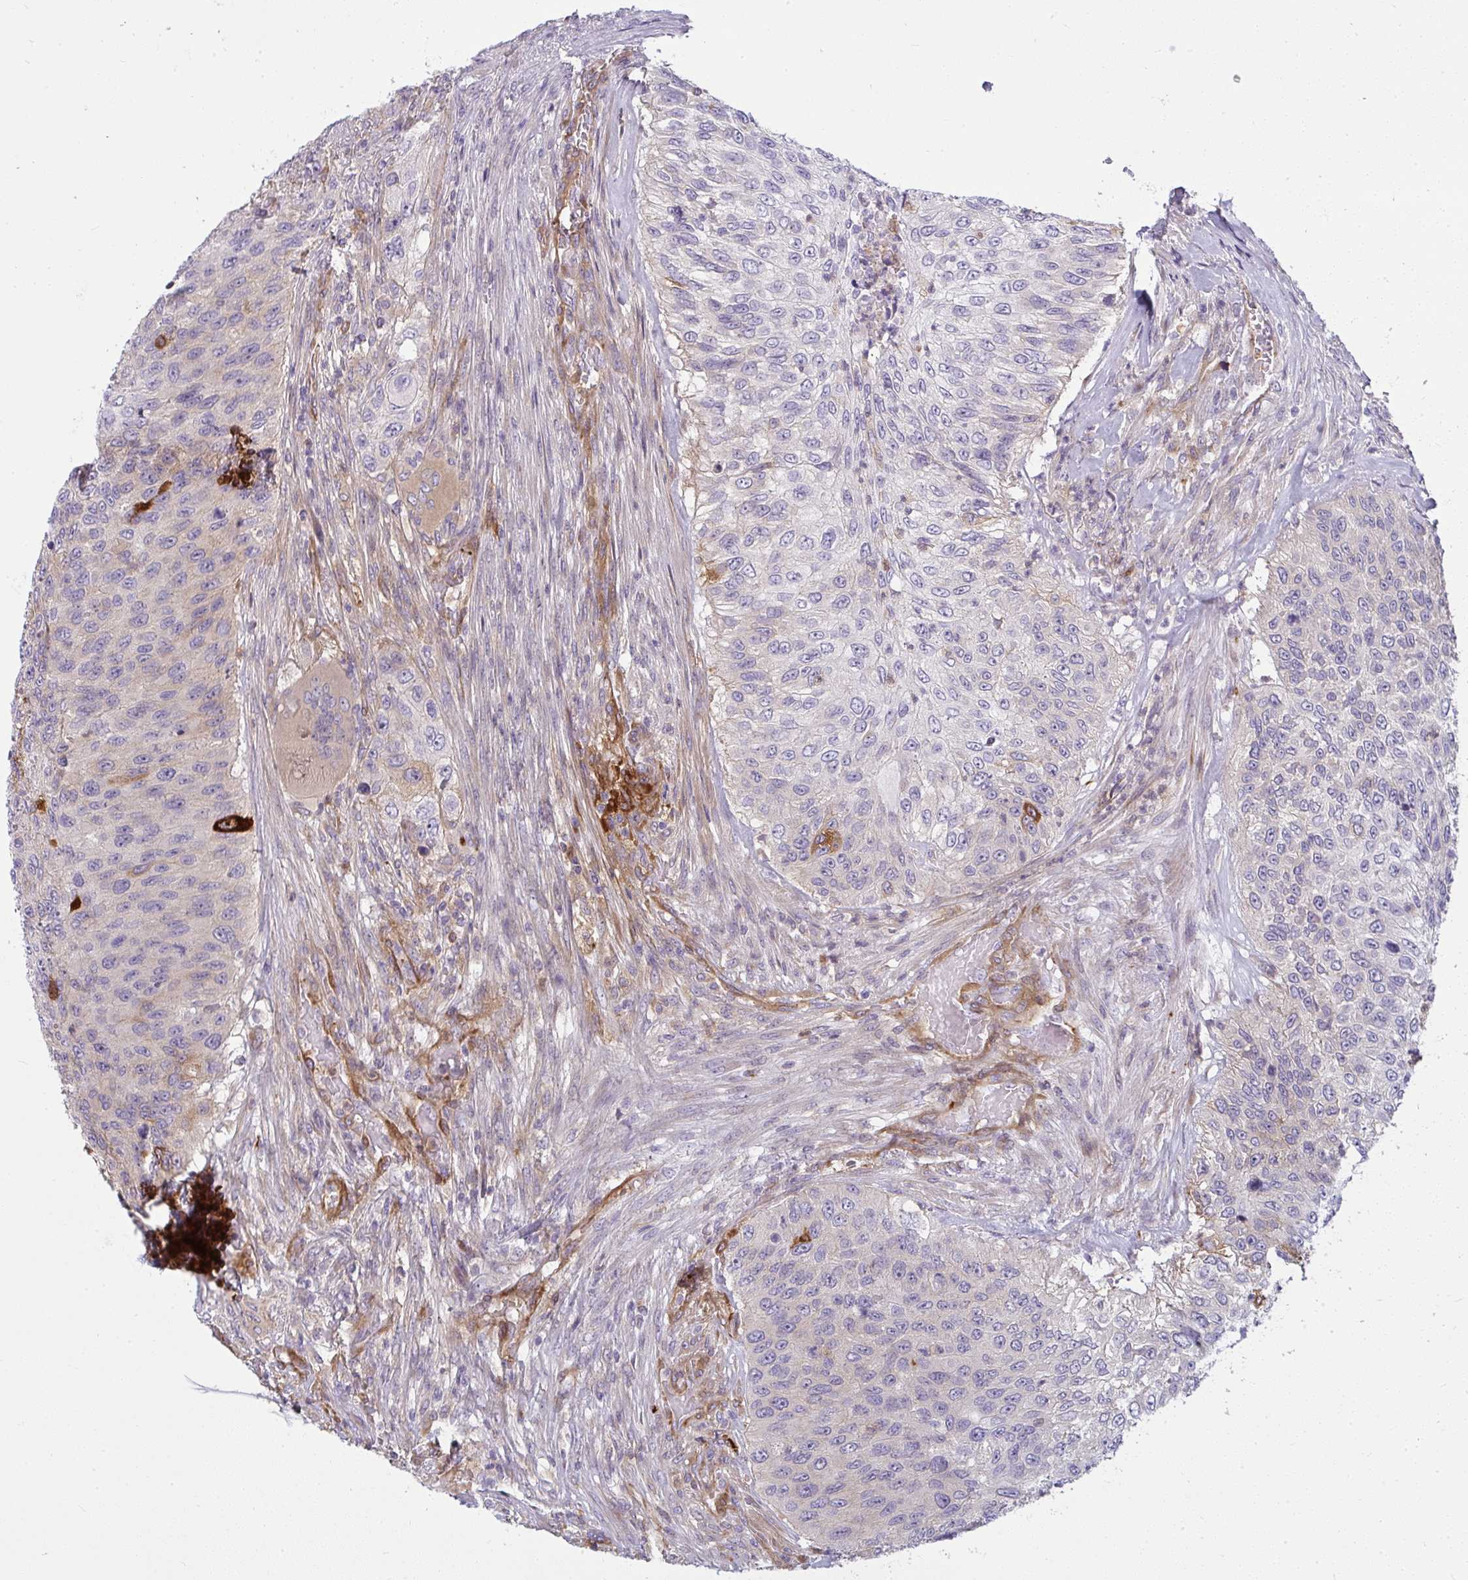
{"staining": {"intensity": "moderate", "quantity": "<25%", "location": "cytoplasmic/membranous"}, "tissue": "urothelial cancer", "cell_type": "Tumor cells", "image_type": "cancer", "snomed": [{"axis": "morphology", "description": "Urothelial carcinoma, High grade"}, {"axis": "topography", "description": "Urinary bladder"}], "caption": "The photomicrograph shows immunohistochemical staining of urothelial cancer. There is moderate cytoplasmic/membranous positivity is appreciated in approximately <25% of tumor cells.", "gene": "IFIT3", "patient": {"sex": "female", "age": 60}}